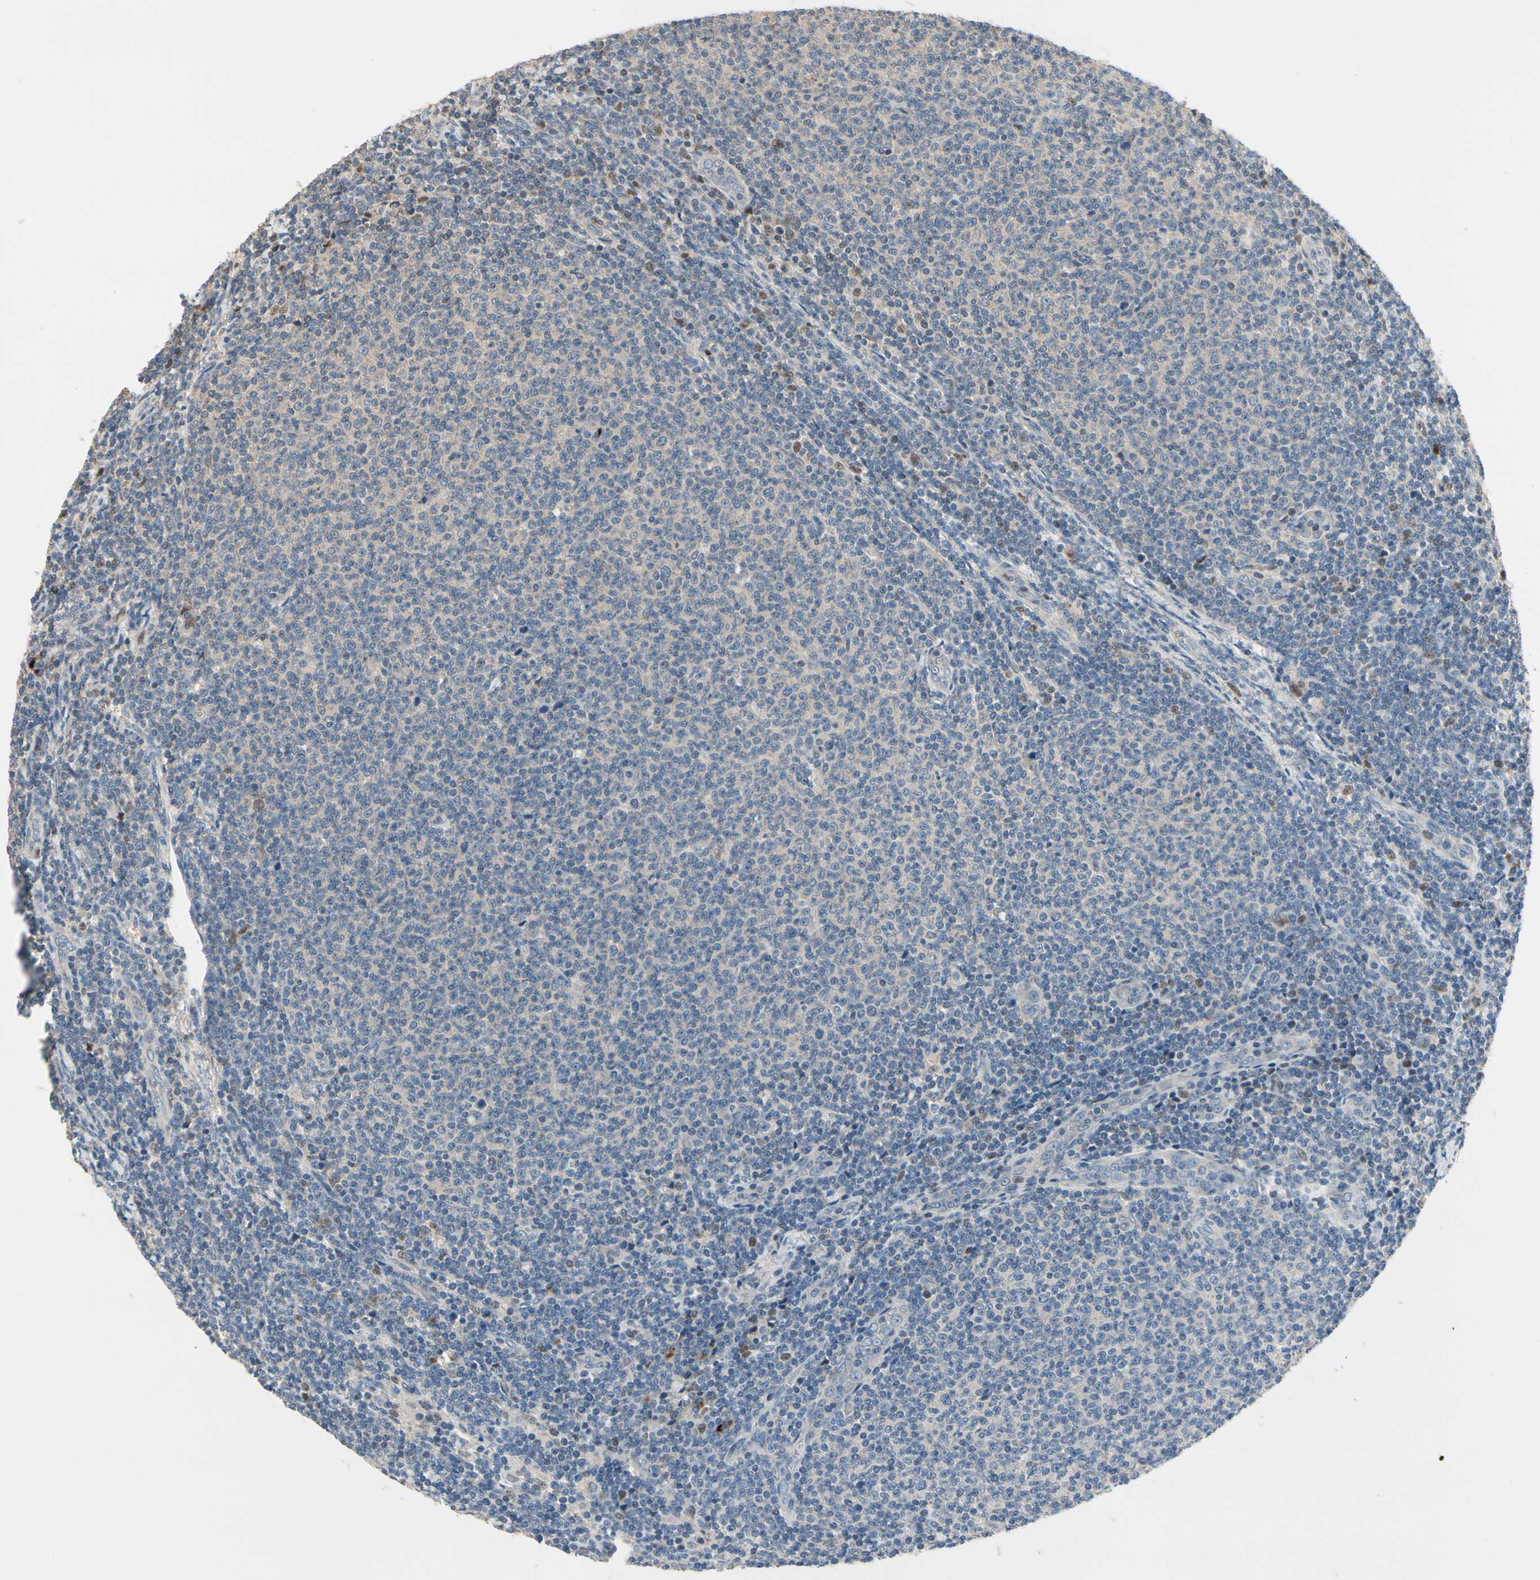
{"staining": {"intensity": "moderate", "quantity": "<25%", "location": "nuclear"}, "tissue": "lymphoma", "cell_type": "Tumor cells", "image_type": "cancer", "snomed": [{"axis": "morphology", "description": "Malignant lymphoma, non-Hodgkin's type, Low grade"}, {"axis": "topography", "description": "Lymph node"}], "caption": "High-power microscopy captured an IHC image of malignant lymphoma, non-Hodgkin's type (low-grade), revealing moderate nuclear positivity in approximately <25% of tumor cells.", "gene": "CGREF1", "patient": {"sex": "male", "age": 66}}